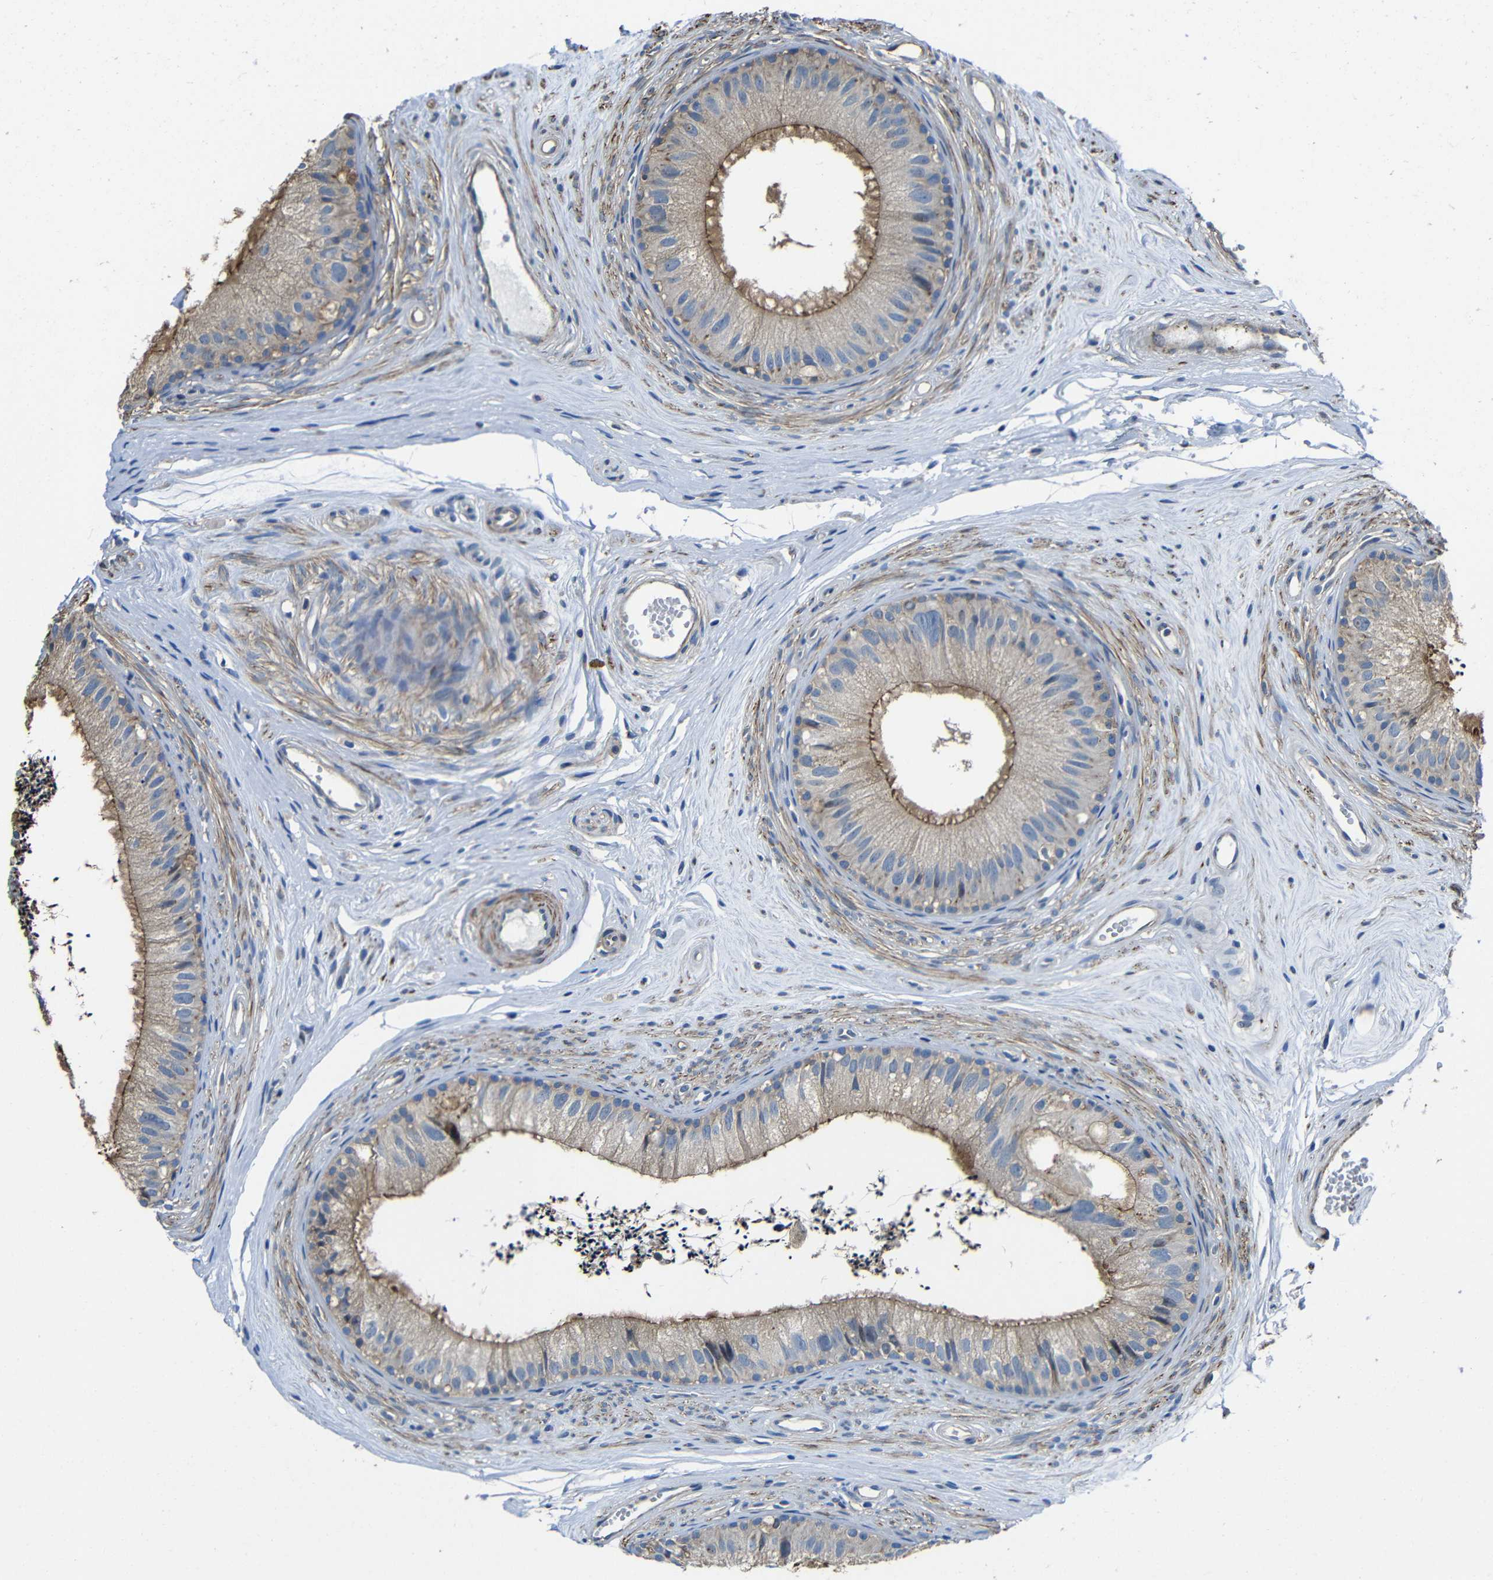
{"staining": {"intensity": "moderate", "quantity": ">75%", "location": "cytoplasmic/membranous"}, "tissue": "epididymis", "cell_type": "Glandular cells", "image_type": "normal", "snomed": [{"axis": "morphology", "description": "Normal tissue, NOS"}, {"axis": "topography", "description": "Epididymis"}], "caption": "Immunohistochemical staining of unremarkable human epididymis reveals medium levels of moderate cytoplasmic/membranous positivity in approximately >75% of glandular cells. (brown staining indicates protein expression, while blue staining denotes nuclei).", "gene": "GDI1", "patient": {"sex": "male", "age": 56}}